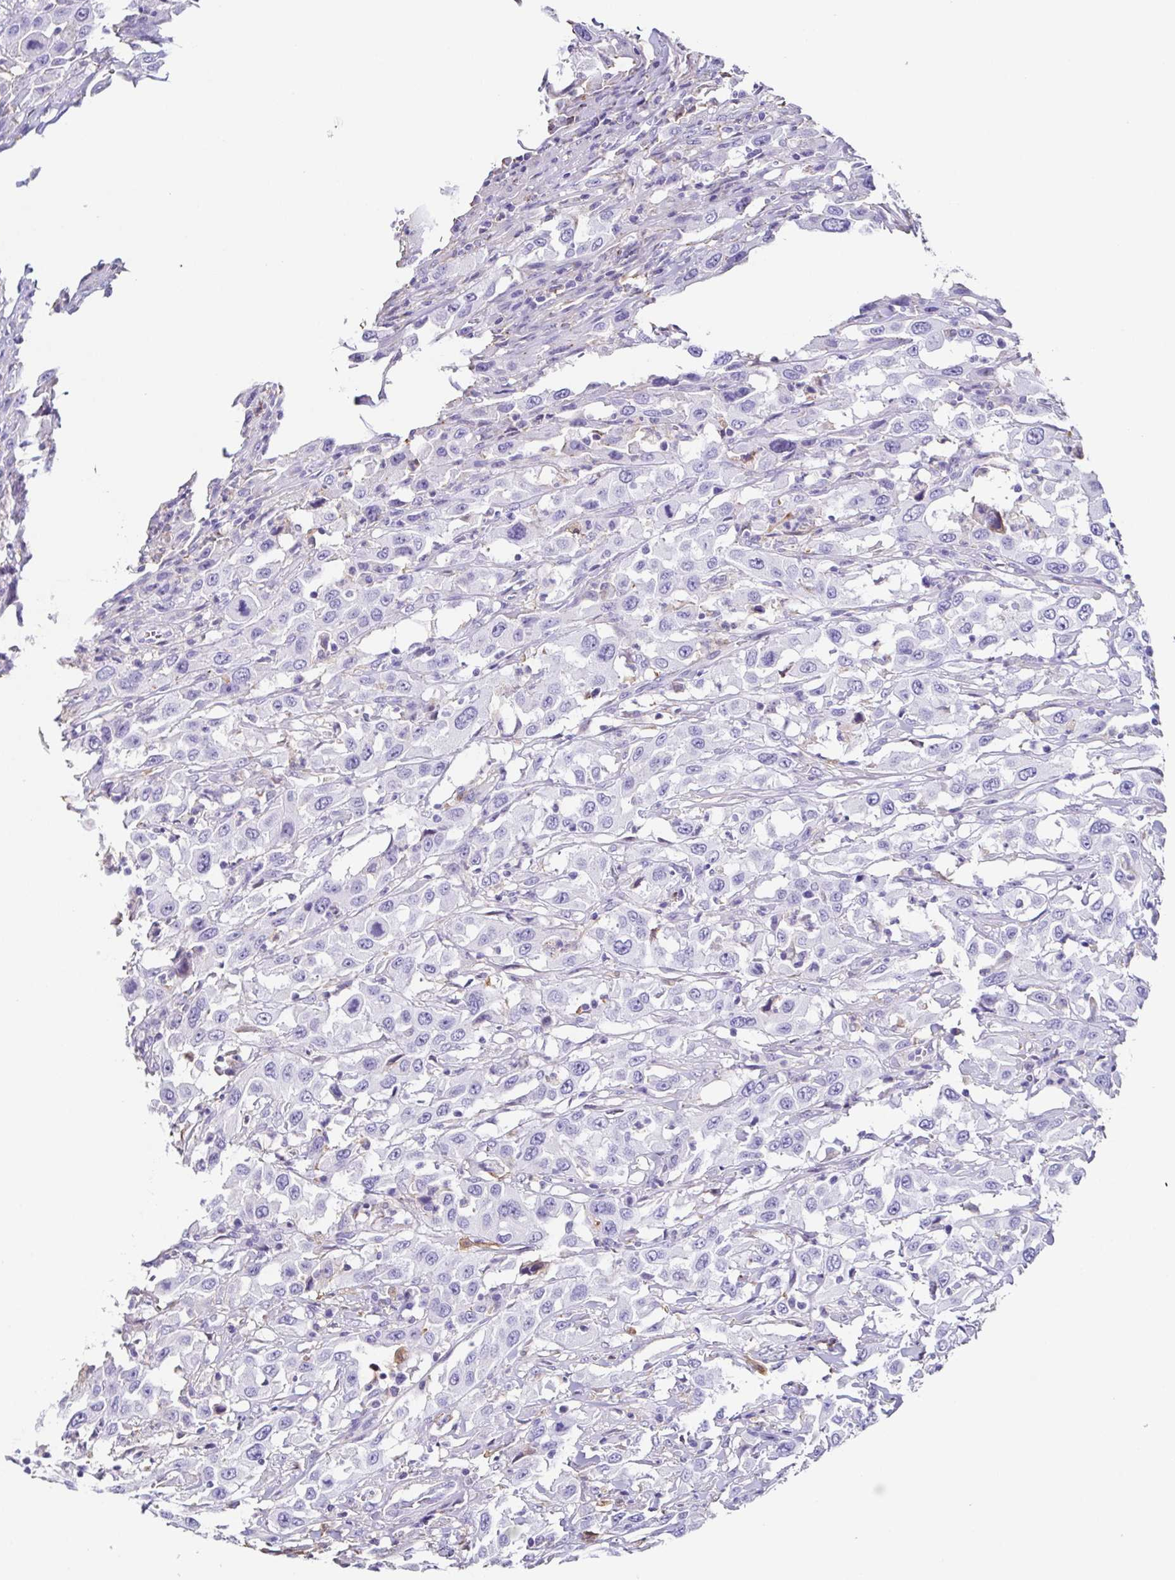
{"staining": {"intensity": "negative", "quantity": "none", "location": "none"}, "tissue": "urothelial cancer", "cell_type": "Tumor cells", "image_type": "cancer", "snomed": [{"axis": "morphology", "description": "Urothelial carcinoma, High grade"}, {"axis": "topography", "description": "Urinary bladder"}], "caption": "Immunohistochemistry (IHC) of urothelial cancer reveals no positivity in tumor cells. (DAB immunohistochemistry (IHC), high magnification).", "gene": "ANXA10", "patient": {"sex": "male", "age": 61}}